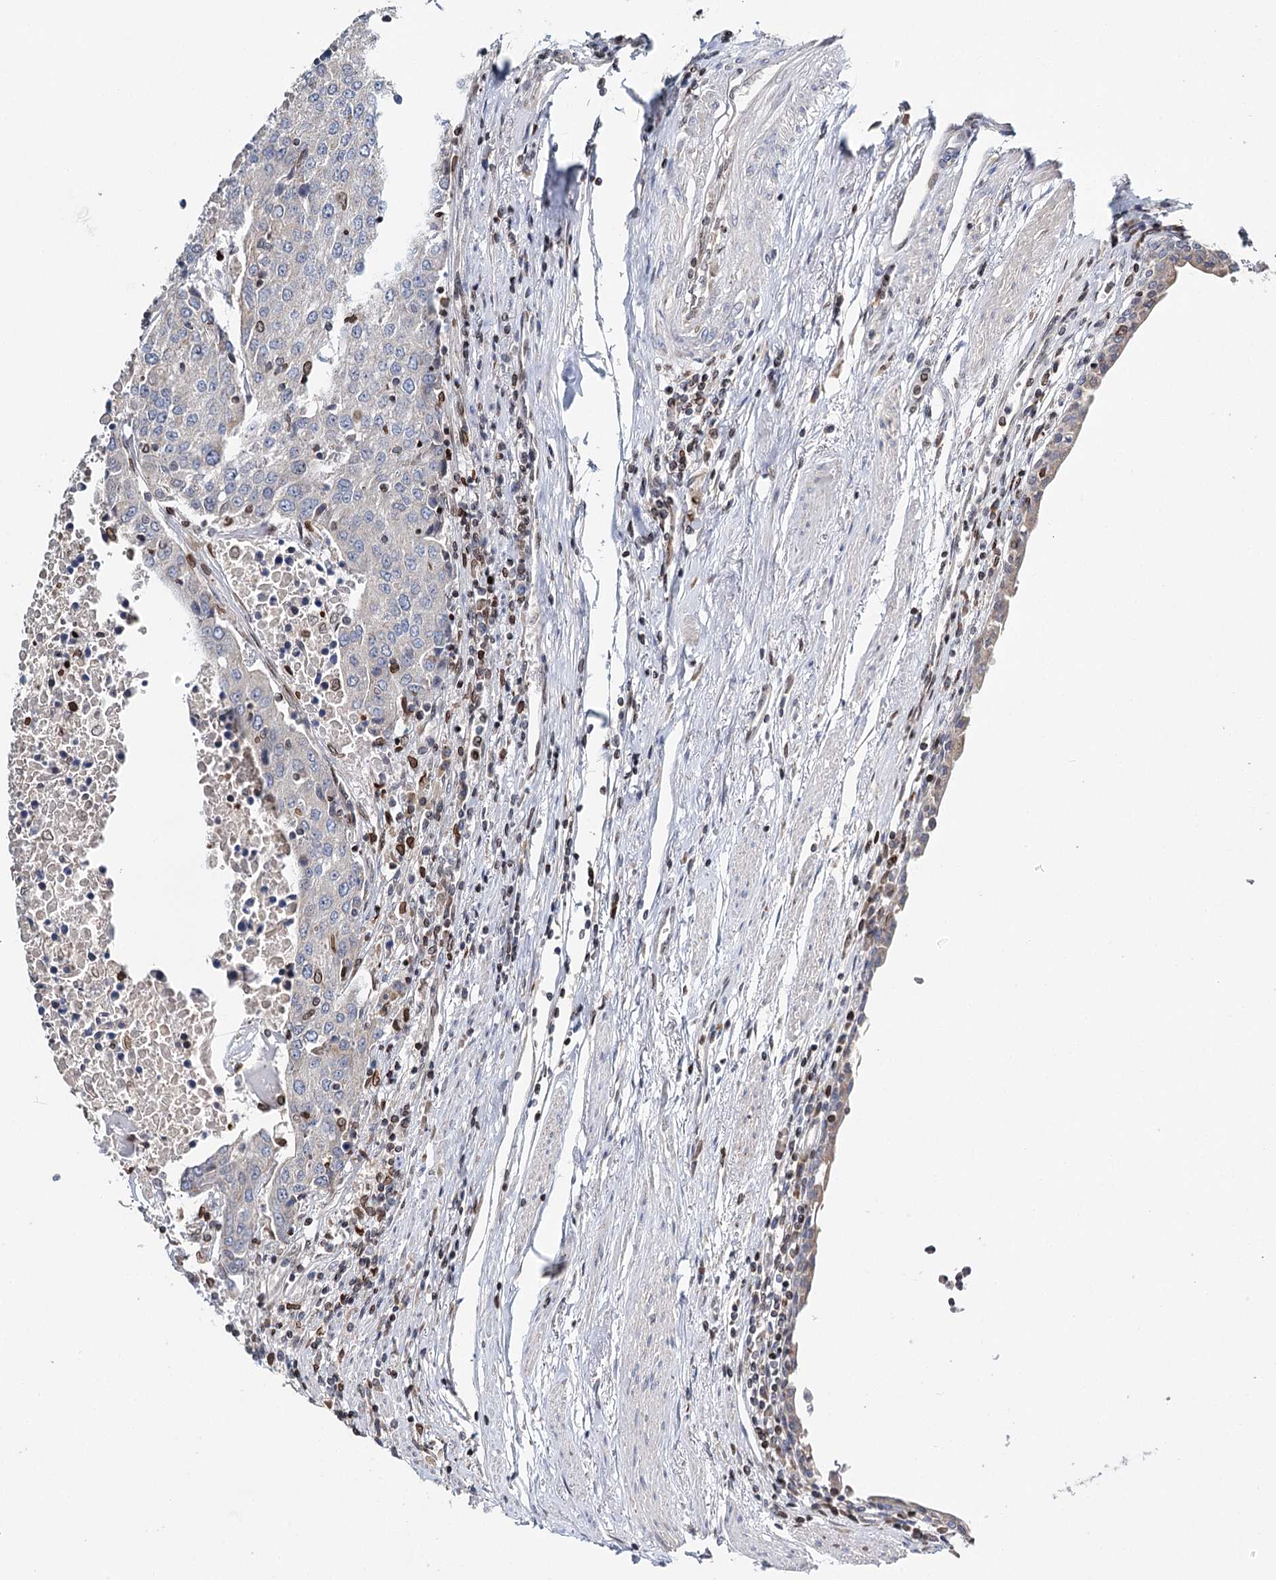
{"staining": {"intensity": "negative", "quantity": "none", "location": "none"}, "tissue": "urothelial cancer", "cell_type": "Tumor cells", "image_type": "cancer", "snomed": [{"axis": "morphology", "description": "Urothelial carcinoma, High grade"}, {"axis": "topography", "description": "Urinary bladder"}], "caption": "A photomicrograph of urothelial cancer stained for a protein demonstrates no brown staining in tumor cells. (IHC, brightfield microscopy, high magnification).", "gene": "CFAP46", "patient": {"sex": "female", "age": 85}}